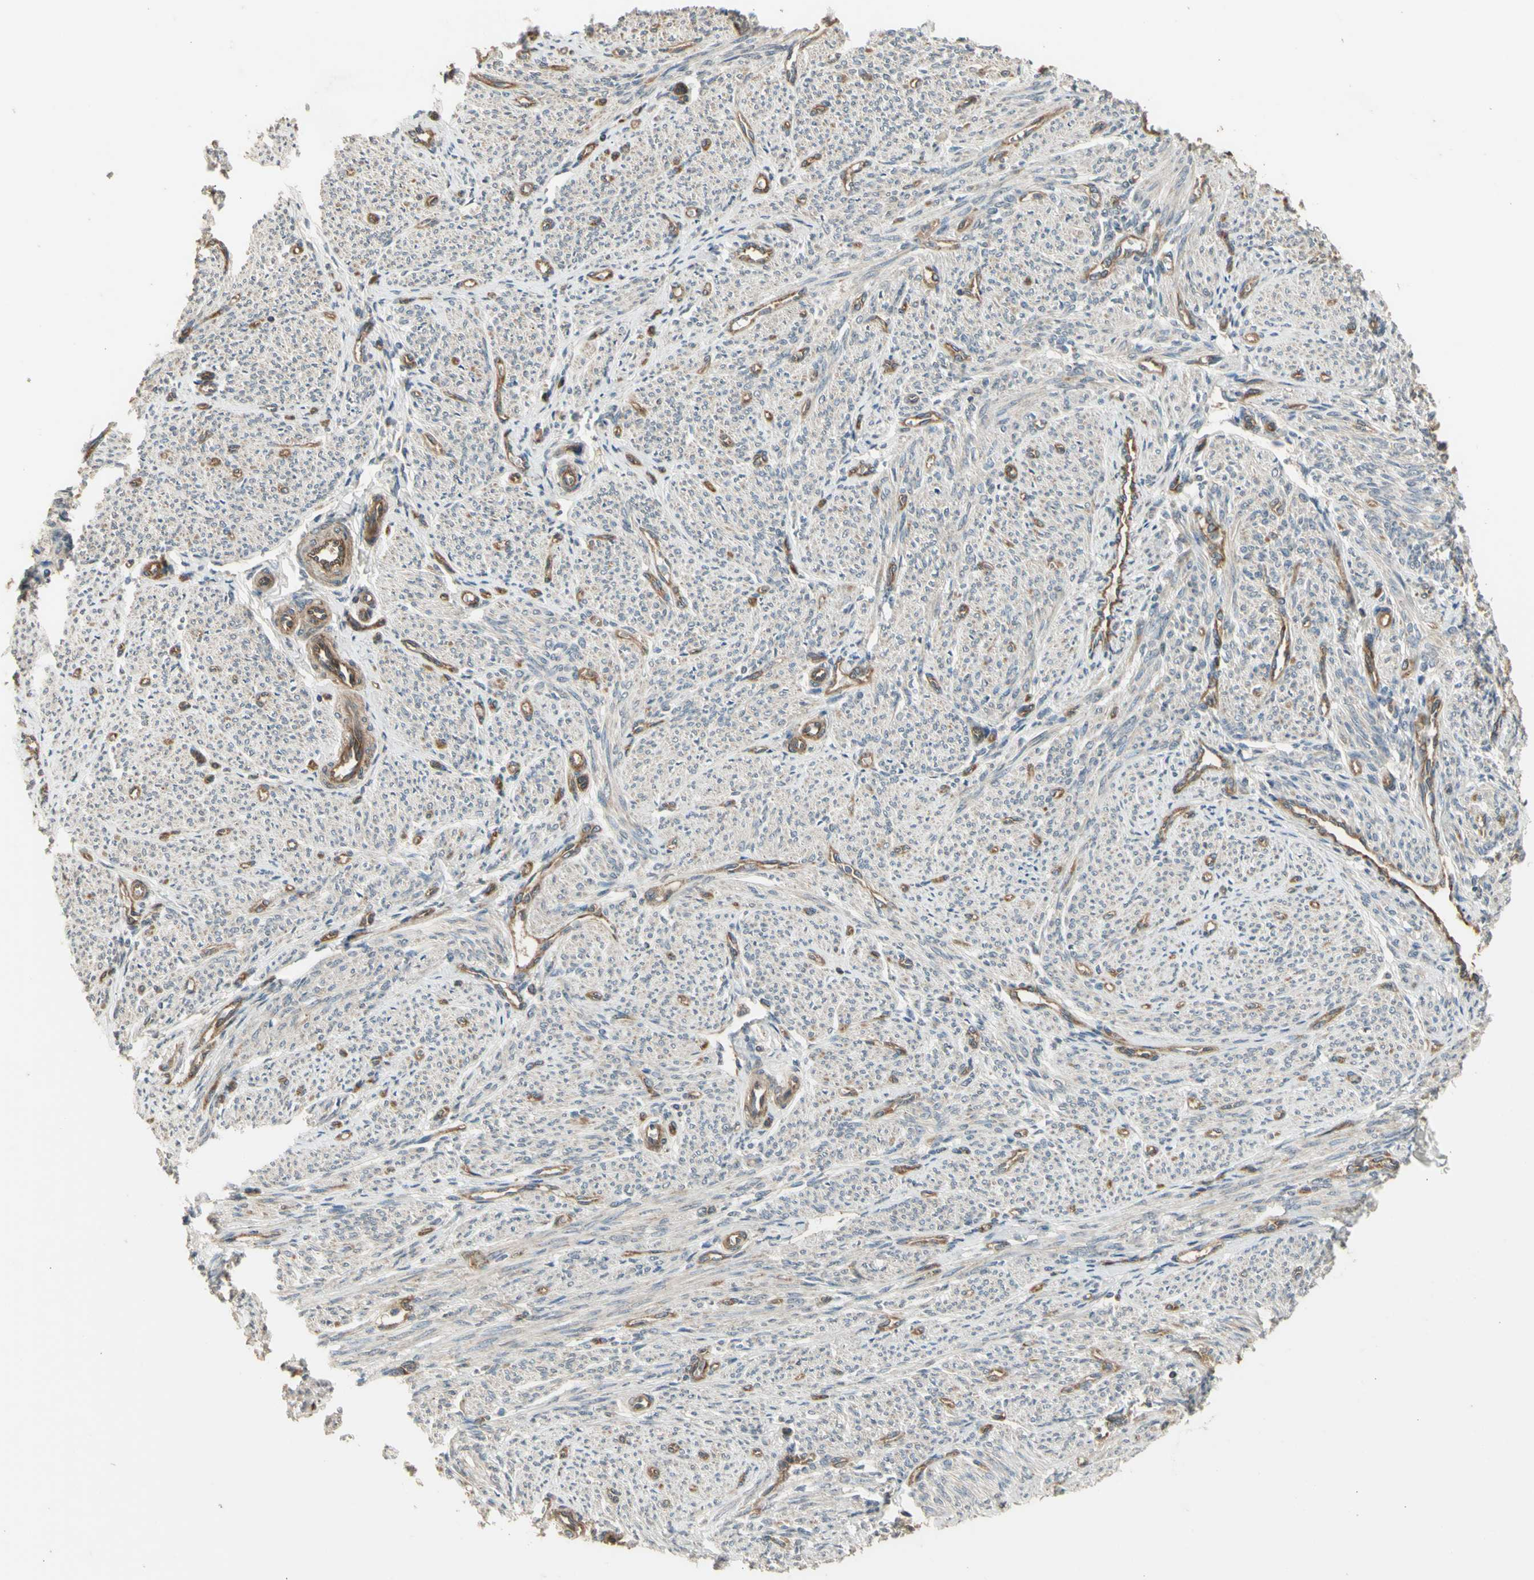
{"staining": {"intensity": "weak", "quantity": "25%-75%", "location": "cytoplasmic/membranous"}, "tissue": "smooth muscle", "cell_type": "Smooth muscle cells", "image_type": "normal", "snomed": [{"axis": "morphology", "description": "Normal tissue, NOS"}, {"axis": "topography", "description": "Smooth muscle"}], "caption": "A brown stain labels weak cytoplasmic/membranous expression of a protein in smooth muscle cells of normal human smooth muscle.", "gene": "EFNB2", "patient": {"sex": "female", "age": 65}}